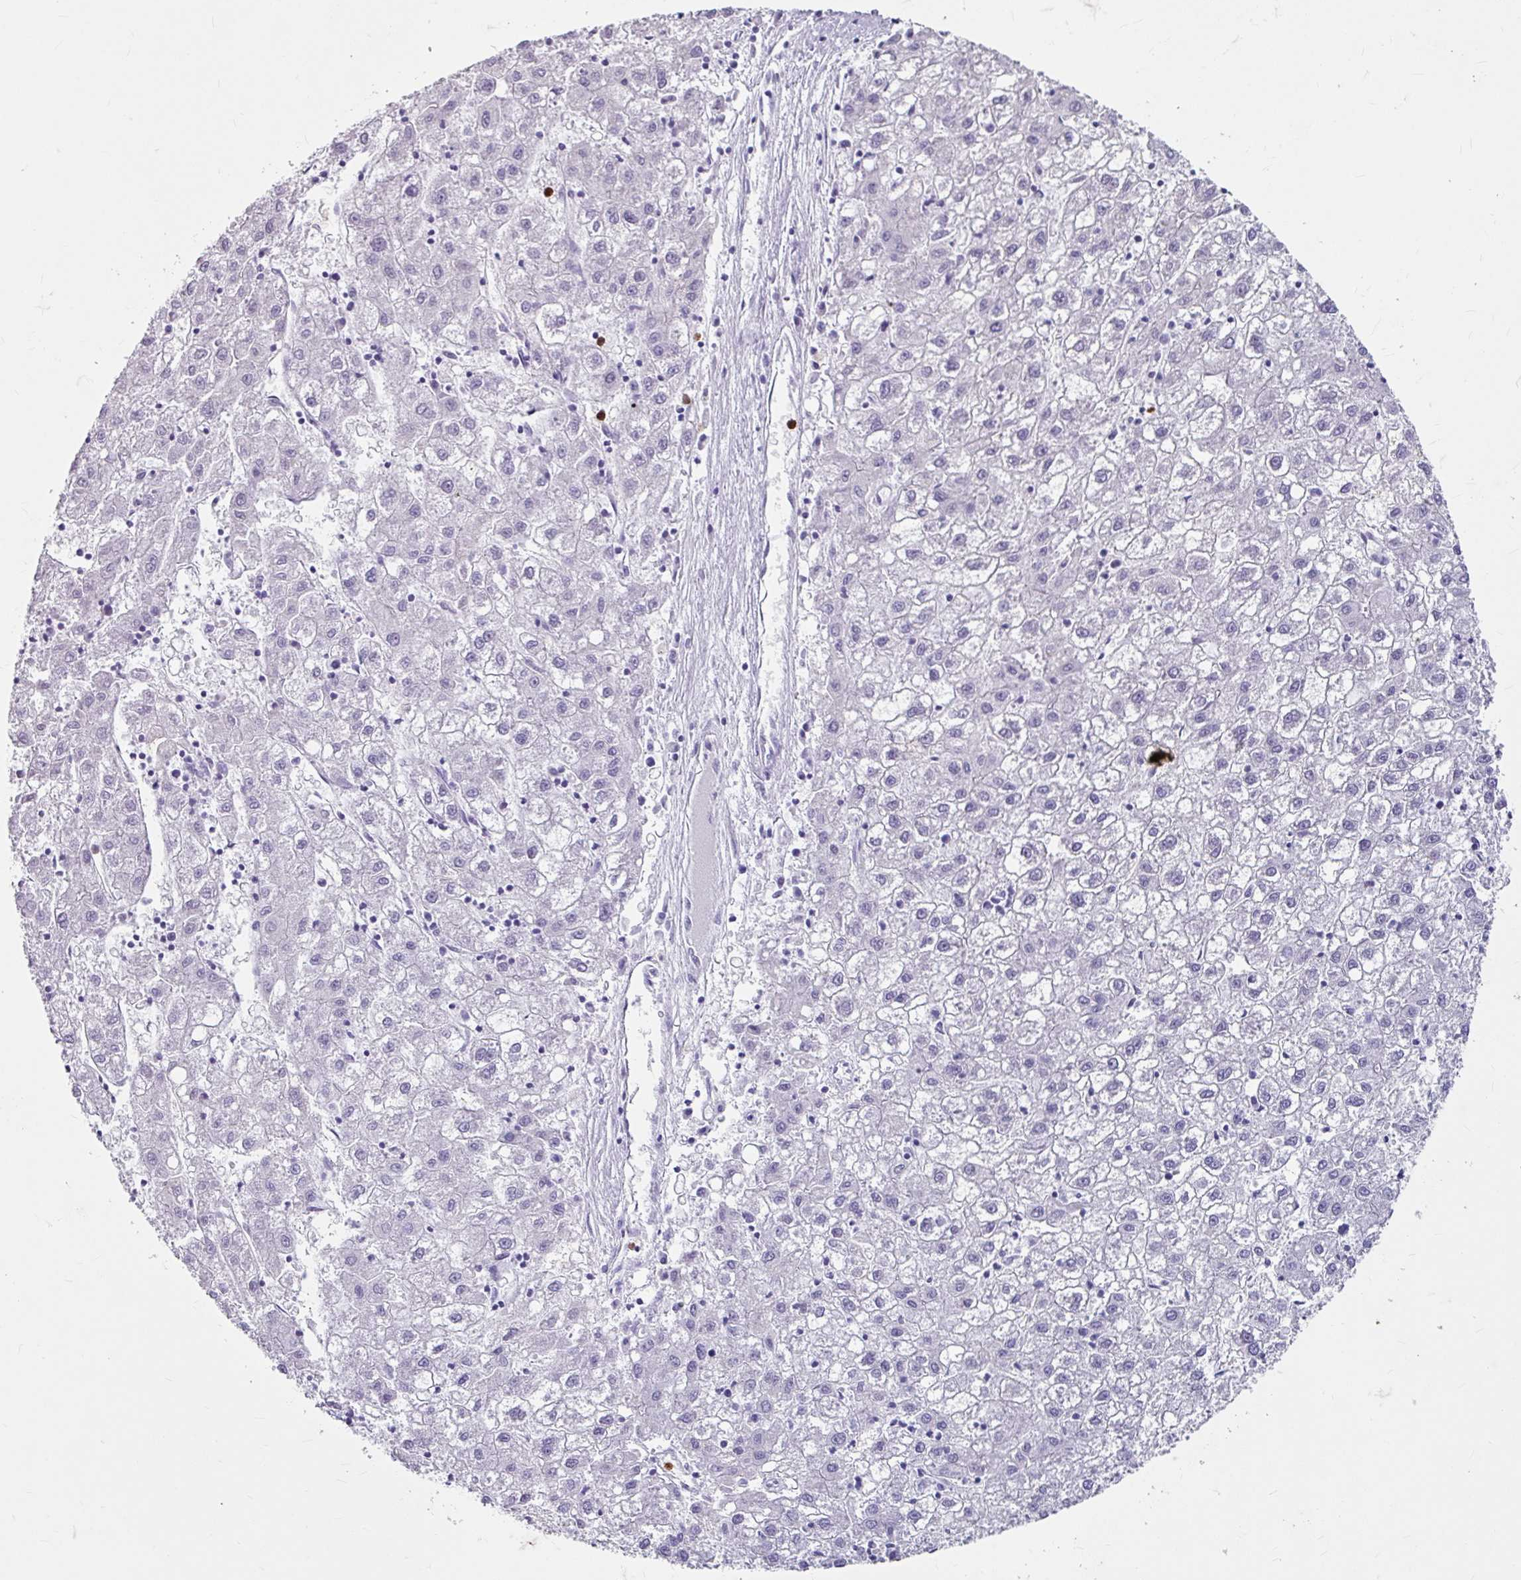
{"staining": {"intensity": "negative", "quantity": "none", "location": "none"}, "tissue": "liver cancer", "cell_type": "Tumor cells", "image_type": "cancer", "snomed": [{"axis": "morphology", "description": "Carcinoma, Hepatocellular, NOS"}, {"axis": "topography", "description": "Liver"}], "caption": "This is an immunohistochemistry histopathology image of liver hepatocellular carcinoma. There is no expression in tumor cells.", "gene": "ANKRD1", "patient": {"sex": "male", "age": 72}}